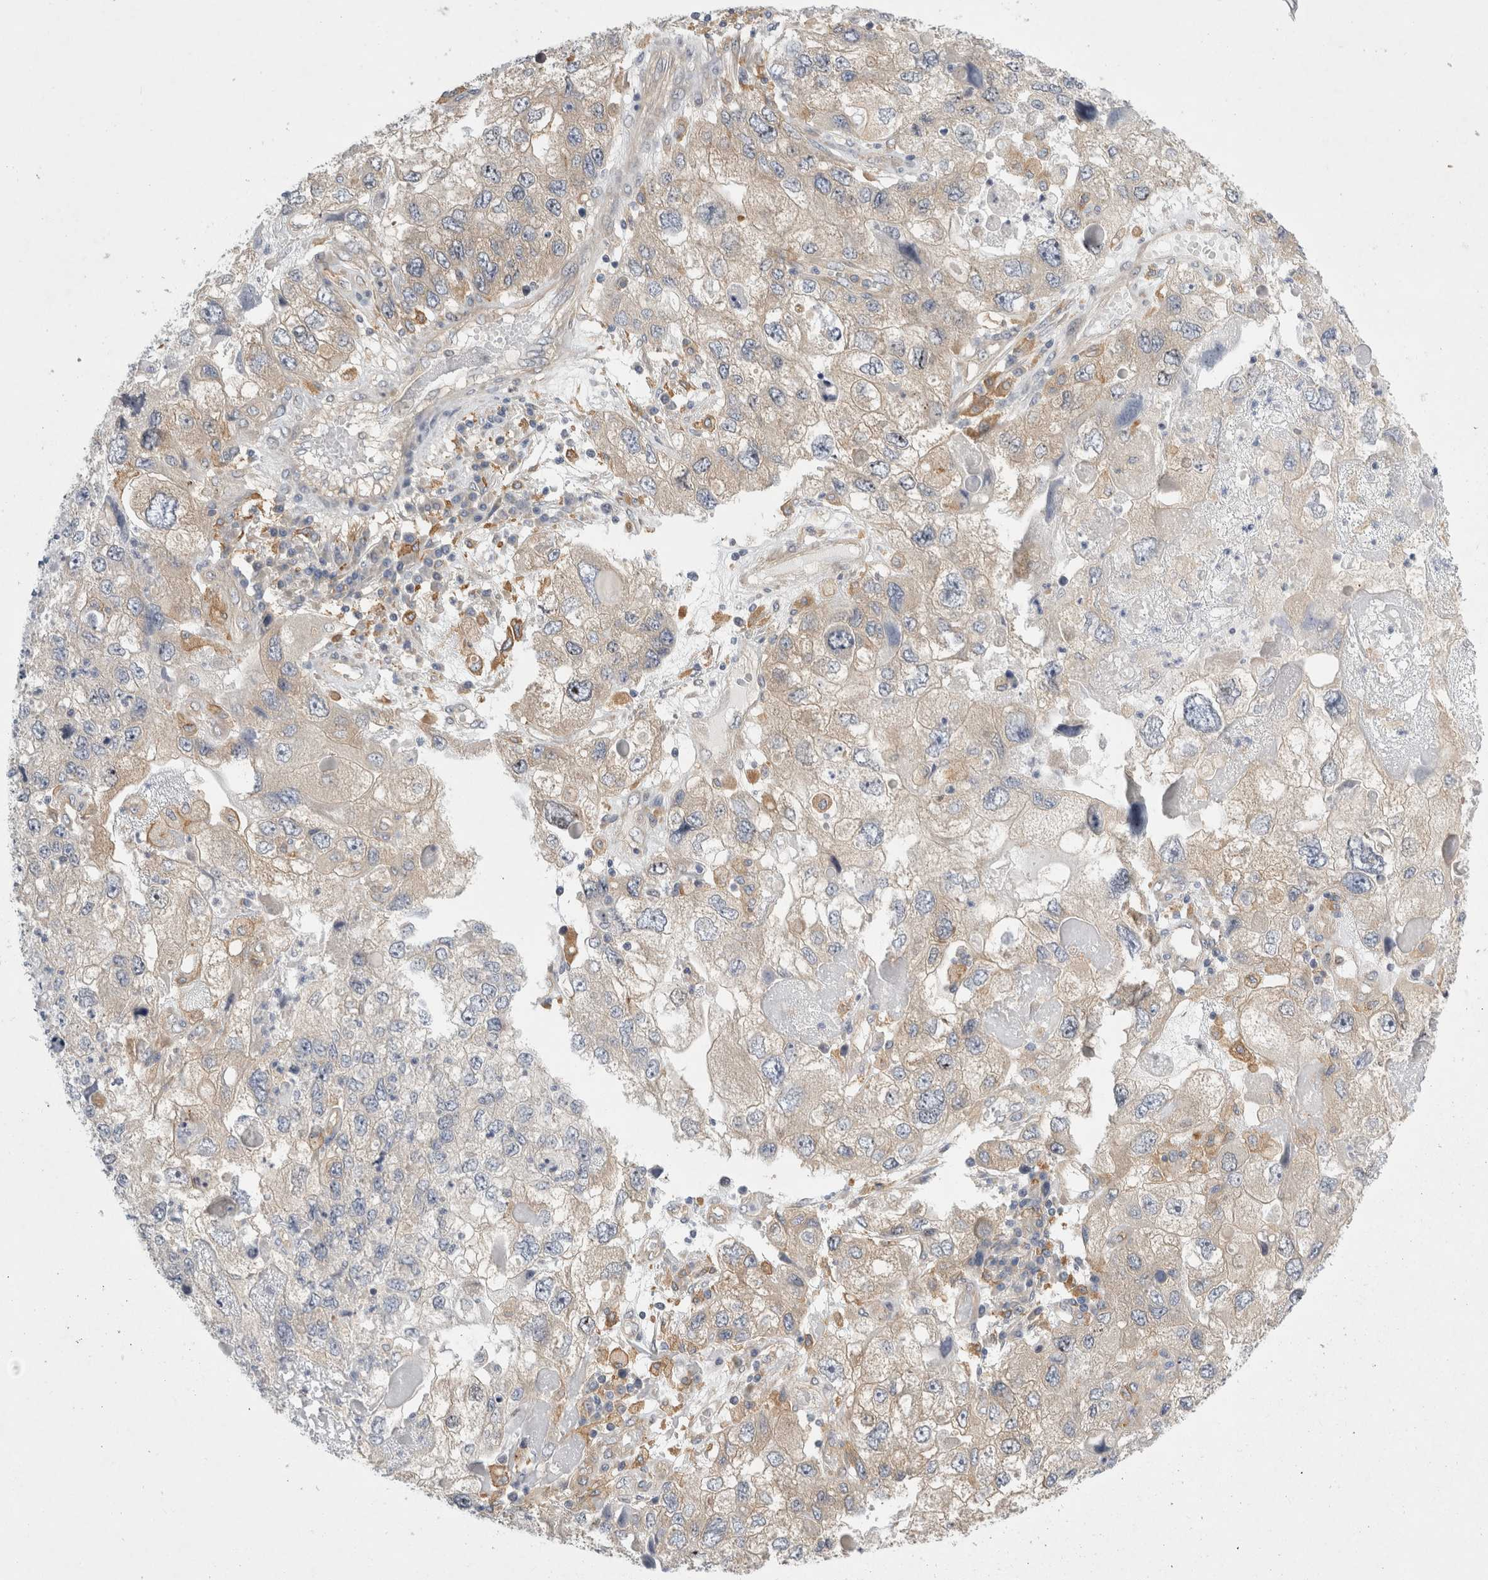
{"staining": {"intensity": "weak", "quantity": ">75%", "location": "cytoplasmic/membranous"}, "tissue": "endometrial cancer", "cell_type": "Tumor cells", "image_type": "cancer", "snomed": [{"axis": "morphology", "description": "Adenocarcinoma, NOS"}, {"axis": "topography", "description": "Endometrium"}], "caption": "Protein staining of endometrial cancer (adenocarcinoma) tissue displays weak cytoplasmic/membranous staining in about >75% of tumor cells. (Stains: DAB (3,3'-diaminobenzidine) in brown, nuclei in blue, Microscopy: brightfield microscopy at high magnification).", "gene": "CDCA7L", "patient": {"sex": "female", "age": 49}}